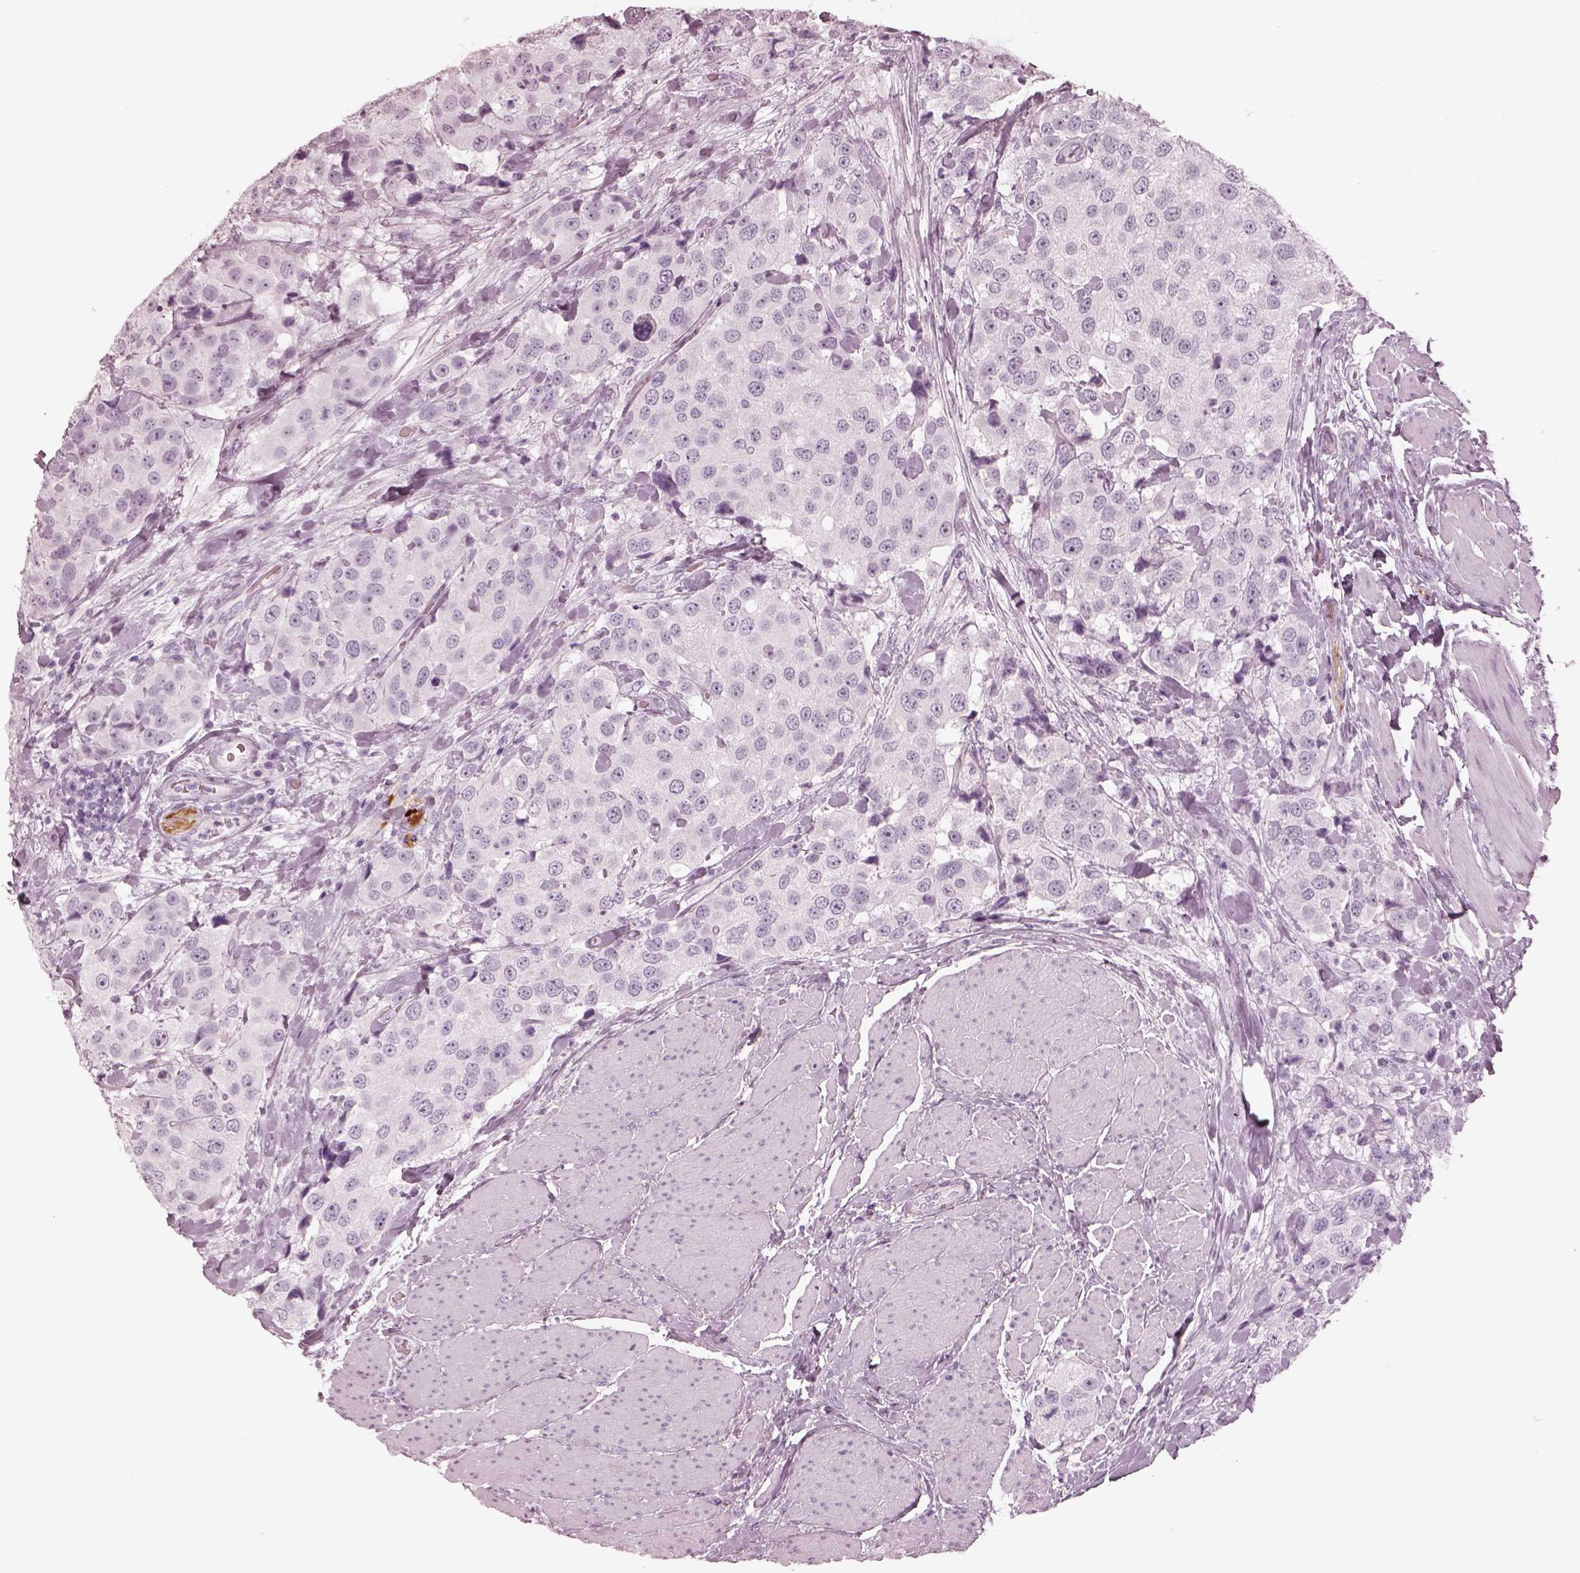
{"staining": {"intensity": "negative", "quantity": "none", "location": "none"}, "tissue": "urothelial cancer", "cell_type": "Tumor cells", "image_type": "cancer", "snomed": [{"axis": "morphology", "description": "Urothelial carcinoma, High grade"}, {"axis": "topography", "description": "Urinary bladder"}], "caption": "Tumor cells are negative for protein expression in human high-grade urothelial carcinoma.", "gene": "OPN4", "patient": {"sex": "female", "age": 64}}